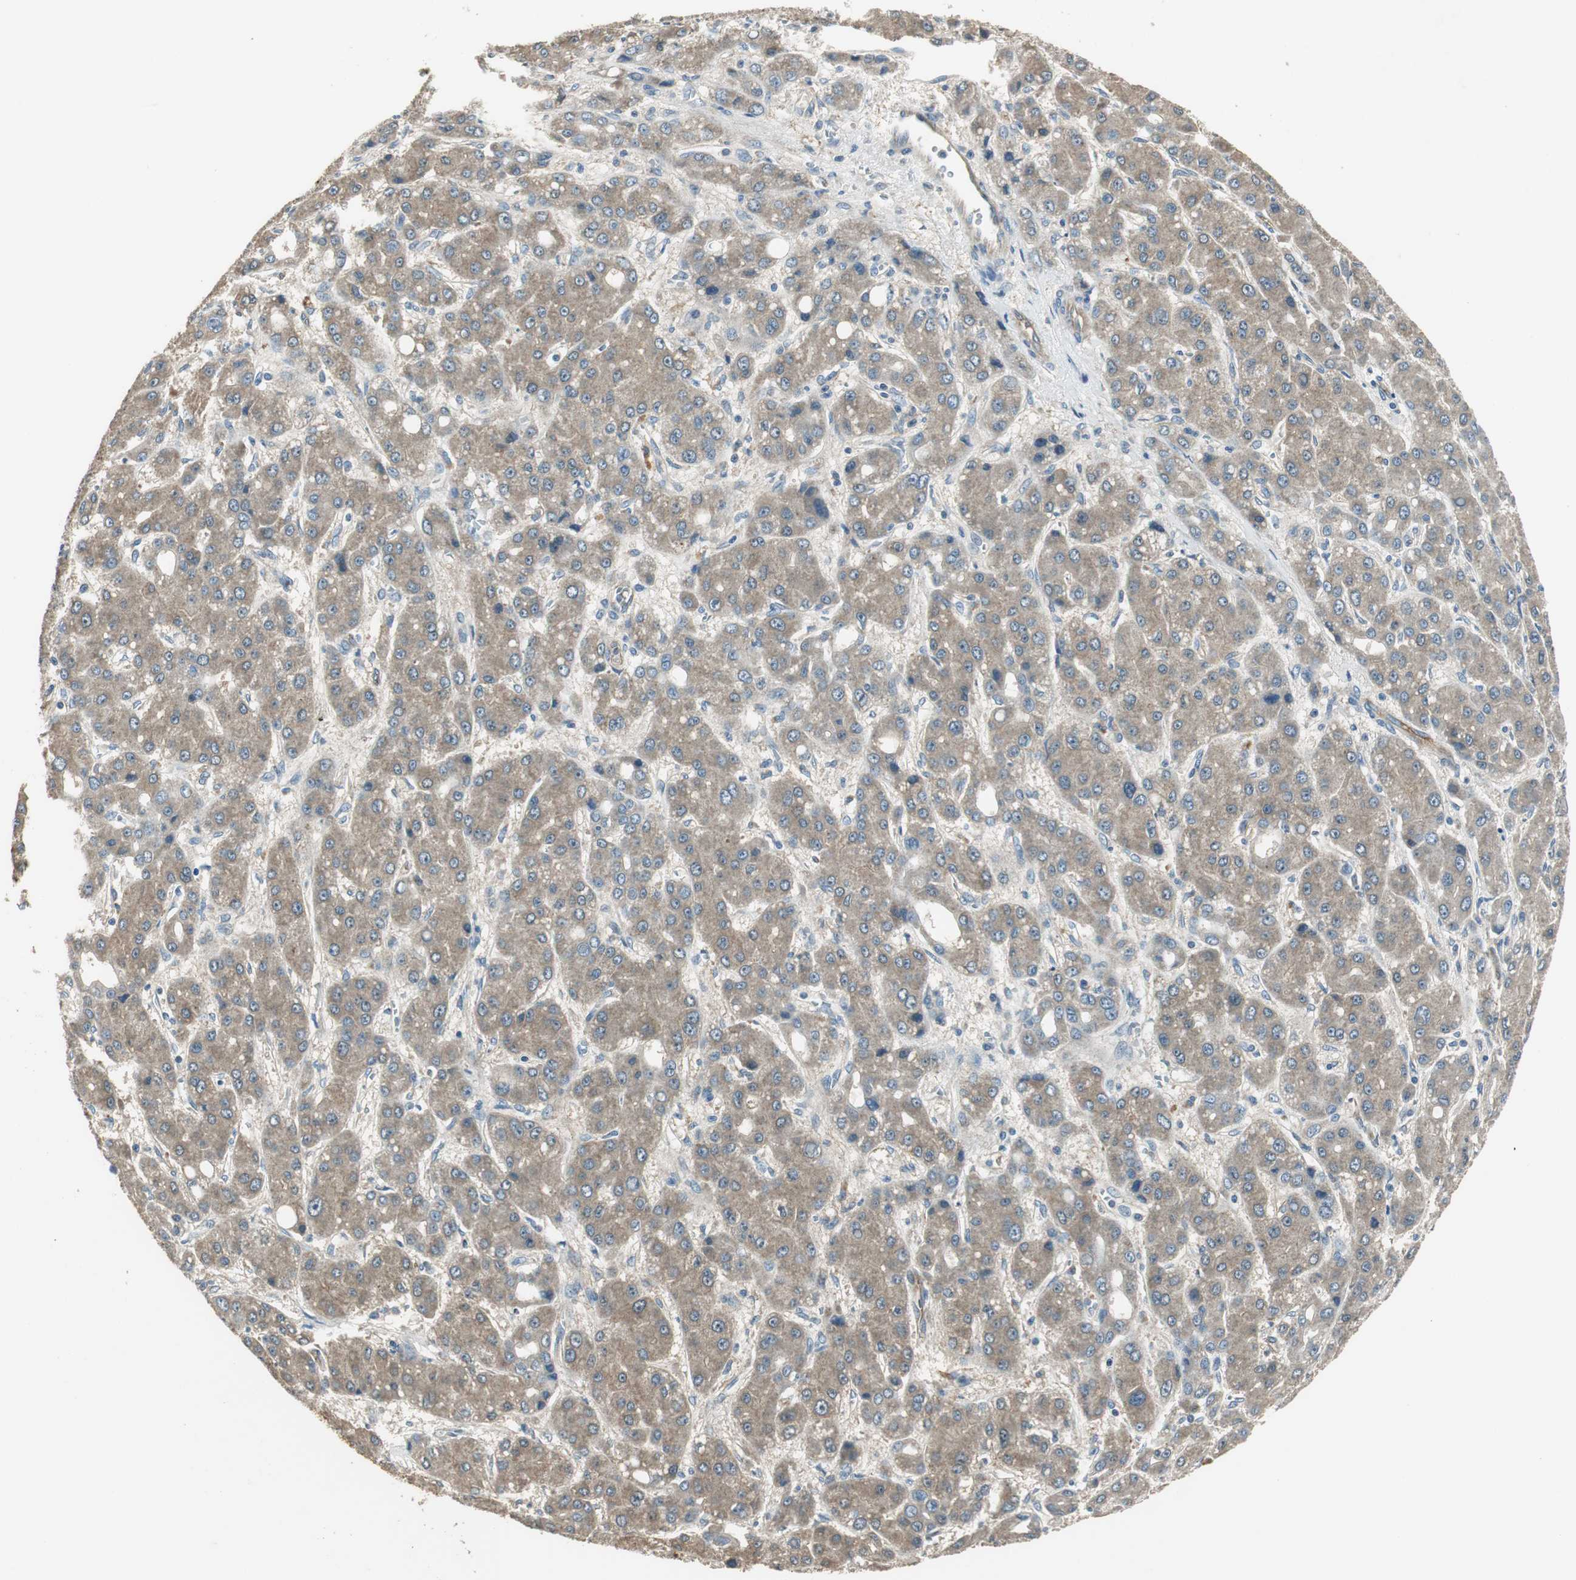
{"staining": {"intensity": "weak", "quantity": ">75%", "location": "cytoplasmic/membranous"}, "tissue": "liver cancer", "cell_type": "Tumor cells", "image_type": "cancer", "snomed": [{"axis": "morphology", "description": "Carcinoma, Hepatocellular, NOS"}, {"axis": "topography", "description": "Liver"}], "caption": "Tumor cells reveal weak cytoplasmic/membranous expression in about >75% of cells in liver cancer (hepatocellular carcinoma).", "gene": "MSTO1", "patient": {"sex": "male", "age": 55}}